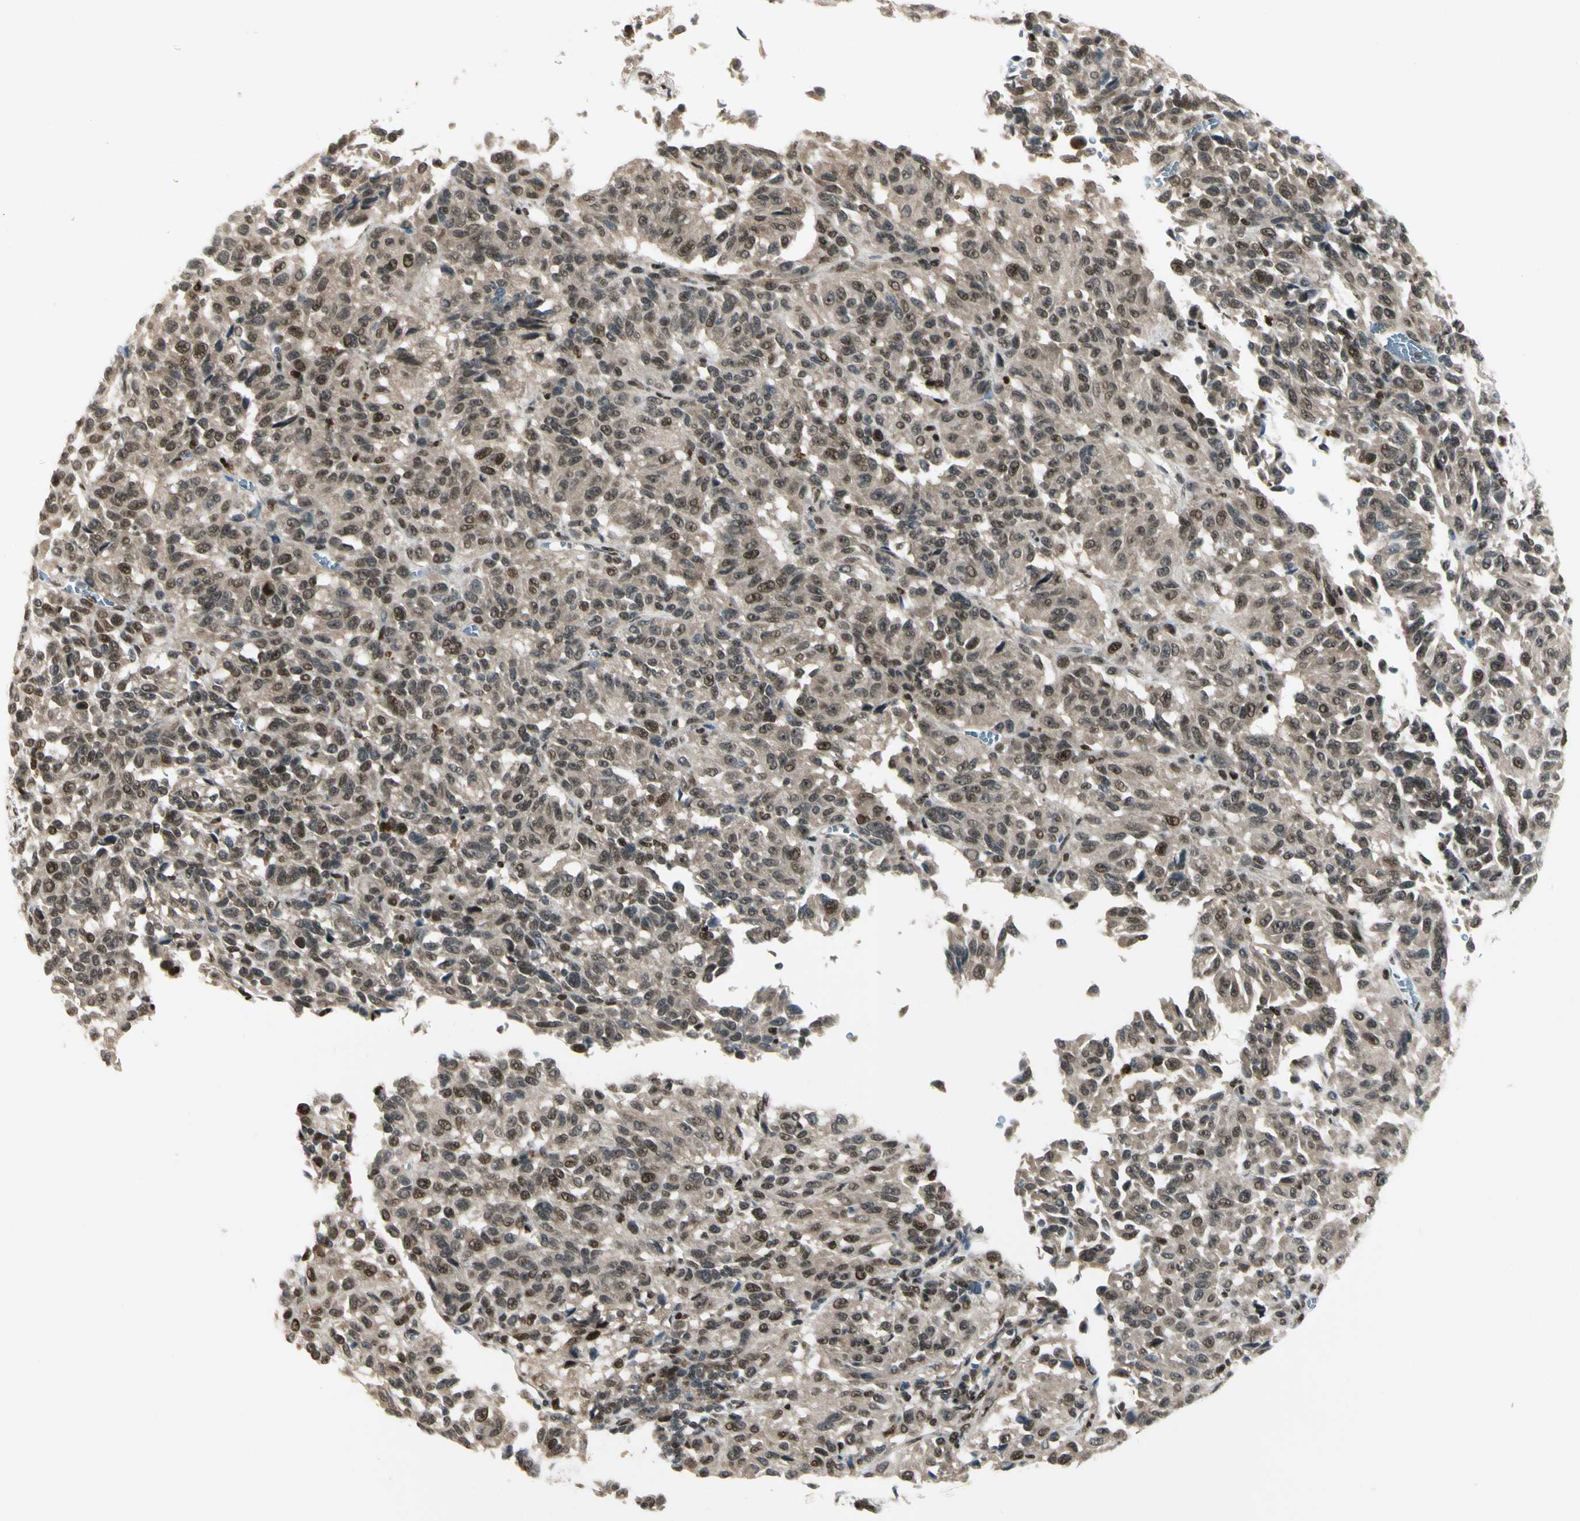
{"staining": {"intensity": "strong", "quantity": ">75%", "location": "cytoplasmic/membranous,nuclear"}, "tissue": "melanoma", "cell_type": "Tumor cells", "image_type": "cancer", "snomed": [{"axis": "morphology", "description": "Malignant melanoma, Metastatic site"}, {"axis": "topography", "description": "Lung"}], "caption": "IHC histopathology image of malignant melanoma (metastatic site) stained for a protein (brown), which exhibits high levels of strong cytoplasmic/membranous and nuclear staining in about >75% of tumor cells.", "gene": "GTF3A", "patient": {"sex": "male", "age": 64}}